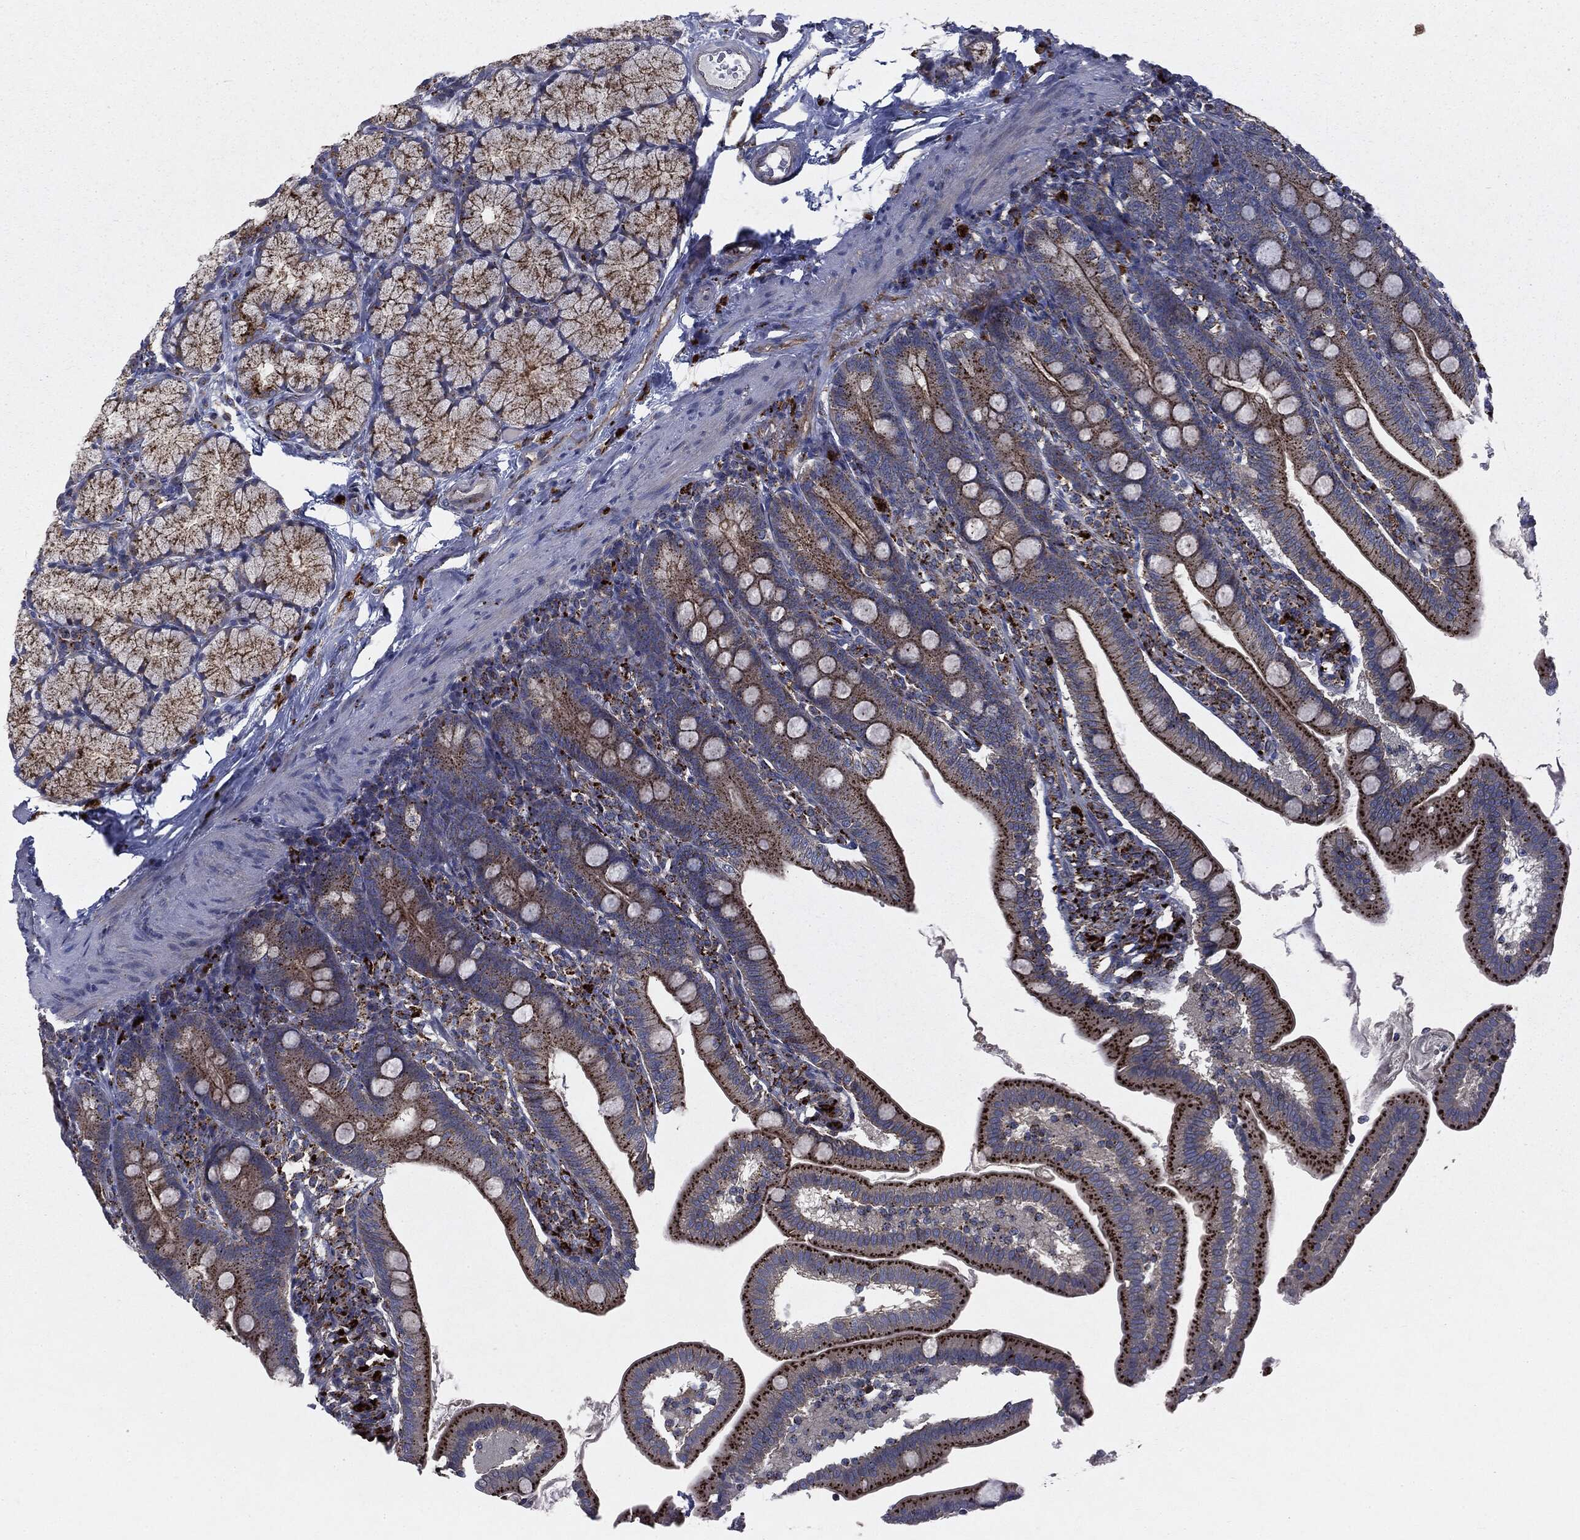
{"staining": {"intensity": "strong", "quantity": ">75%", "location": "cytoplasmic/membranous"}, "tissue": "duodenum", "cell_type": "Glandular cells", "image_type": "normal", "snomed": [{"axis": "morphology", "description": "Normal tissue, NOS"}, {"axis": "topography", "description": "Duodenum"}], "caption": "Unremarkable duodenum shows strong cytoplasmic/membranous positivity in about >75% of glandular cells, visualized by immunohistochemistry.", "gene": "CTSA", "patient": {"sex": "female", "age": 67}}